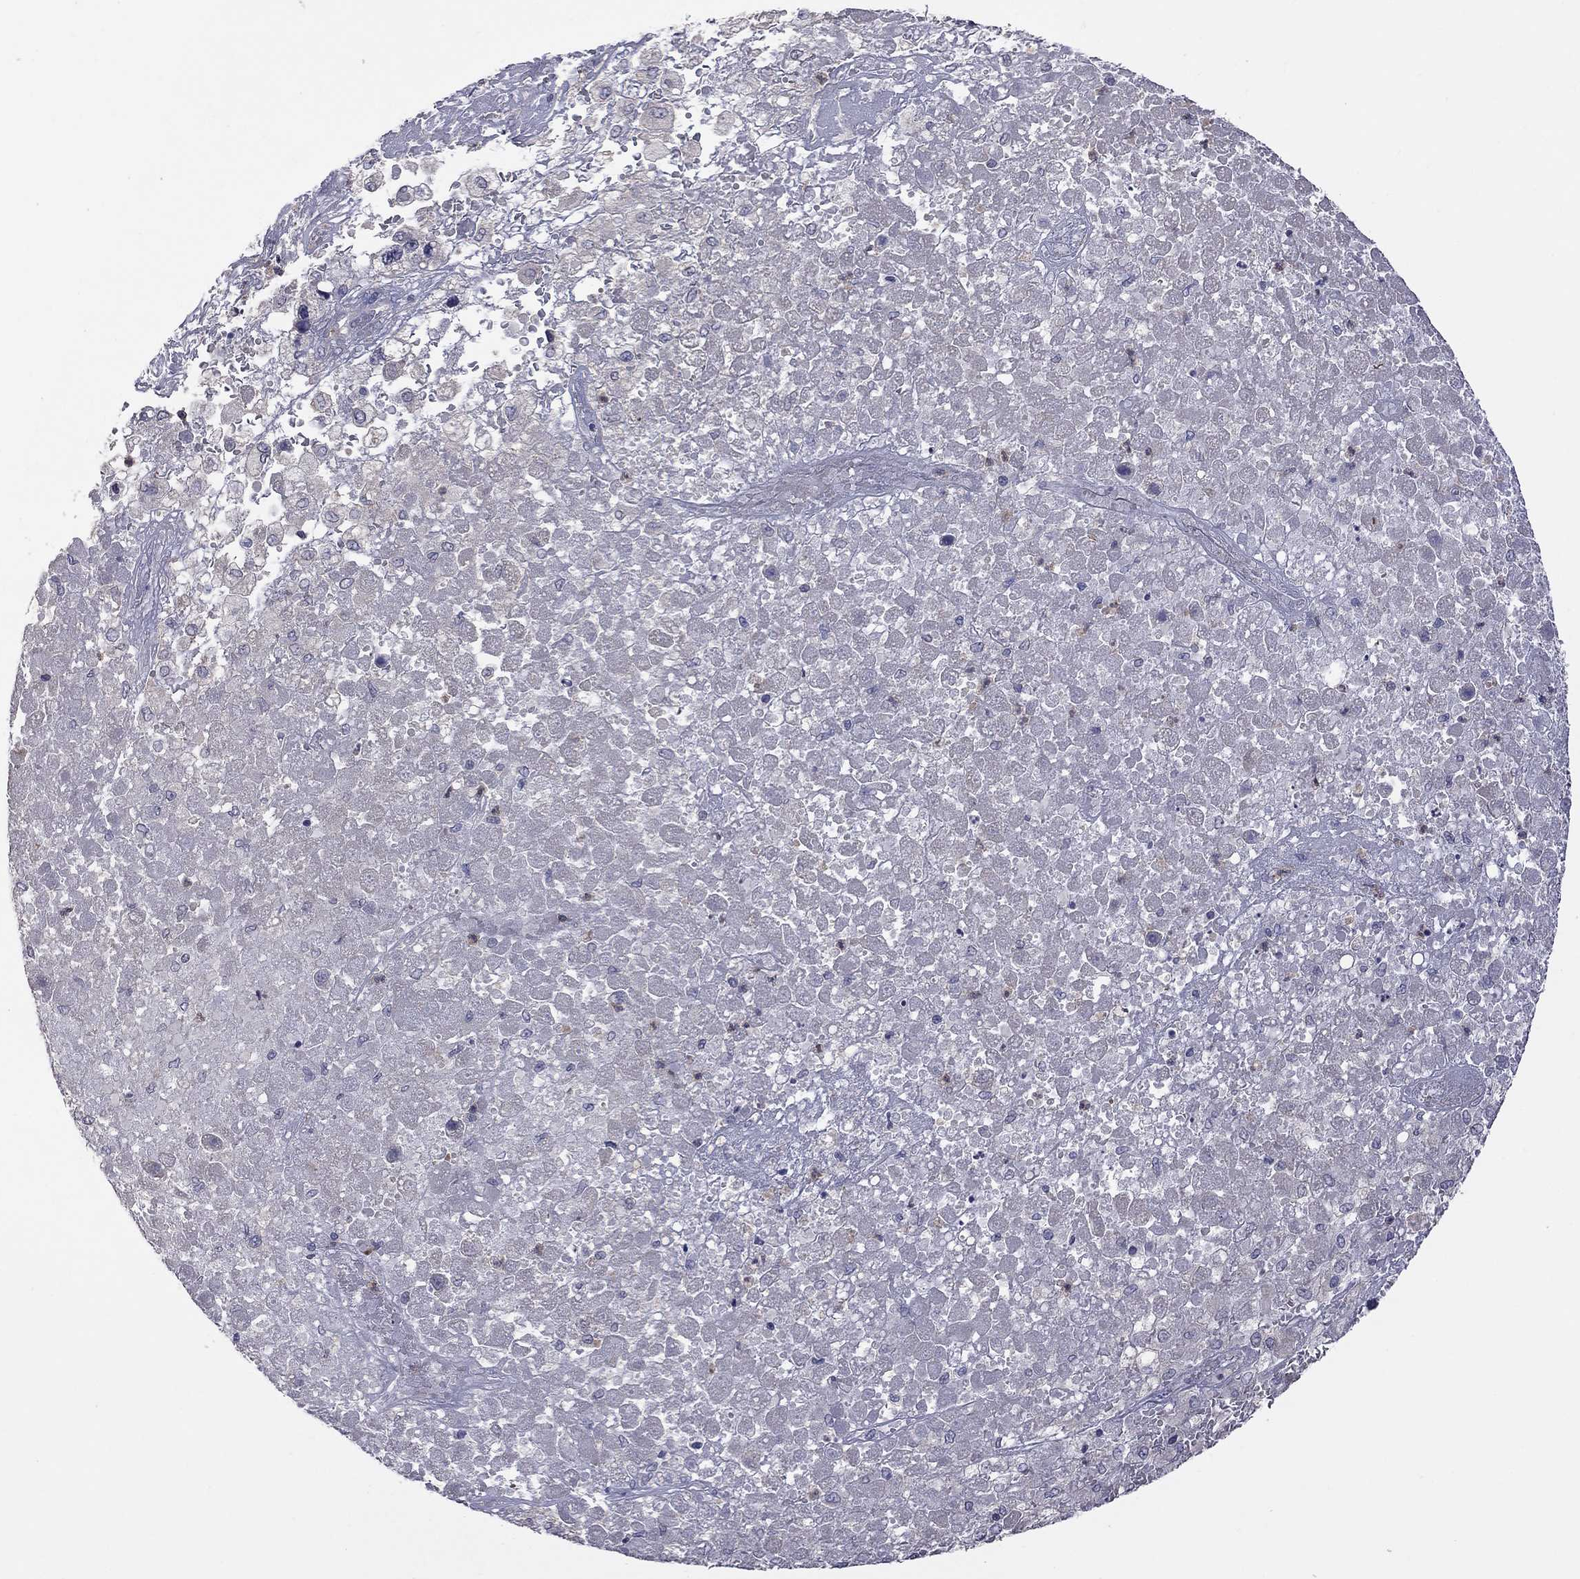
{"staining": {"intensity": "negative", "quantity": "none", "location": "none"}, "tissue": "liver cancer", "cell_type": "Tumor cells", "image_type": "cancer", "snomed": [{"axis": "morphology", "description": "Carcinoma, Hepatocellular, NOS"}, {"axis": "topography", "description": "Liver"}], "caption": "Image shows no significant protein positivity in tumor cells of hepatocellular carcinoma (liver). (DAB immunohistochemistry (IHC), high magnification).", "gene": "IPCEF1", "patient": {"sex": "female", "age": 73}}